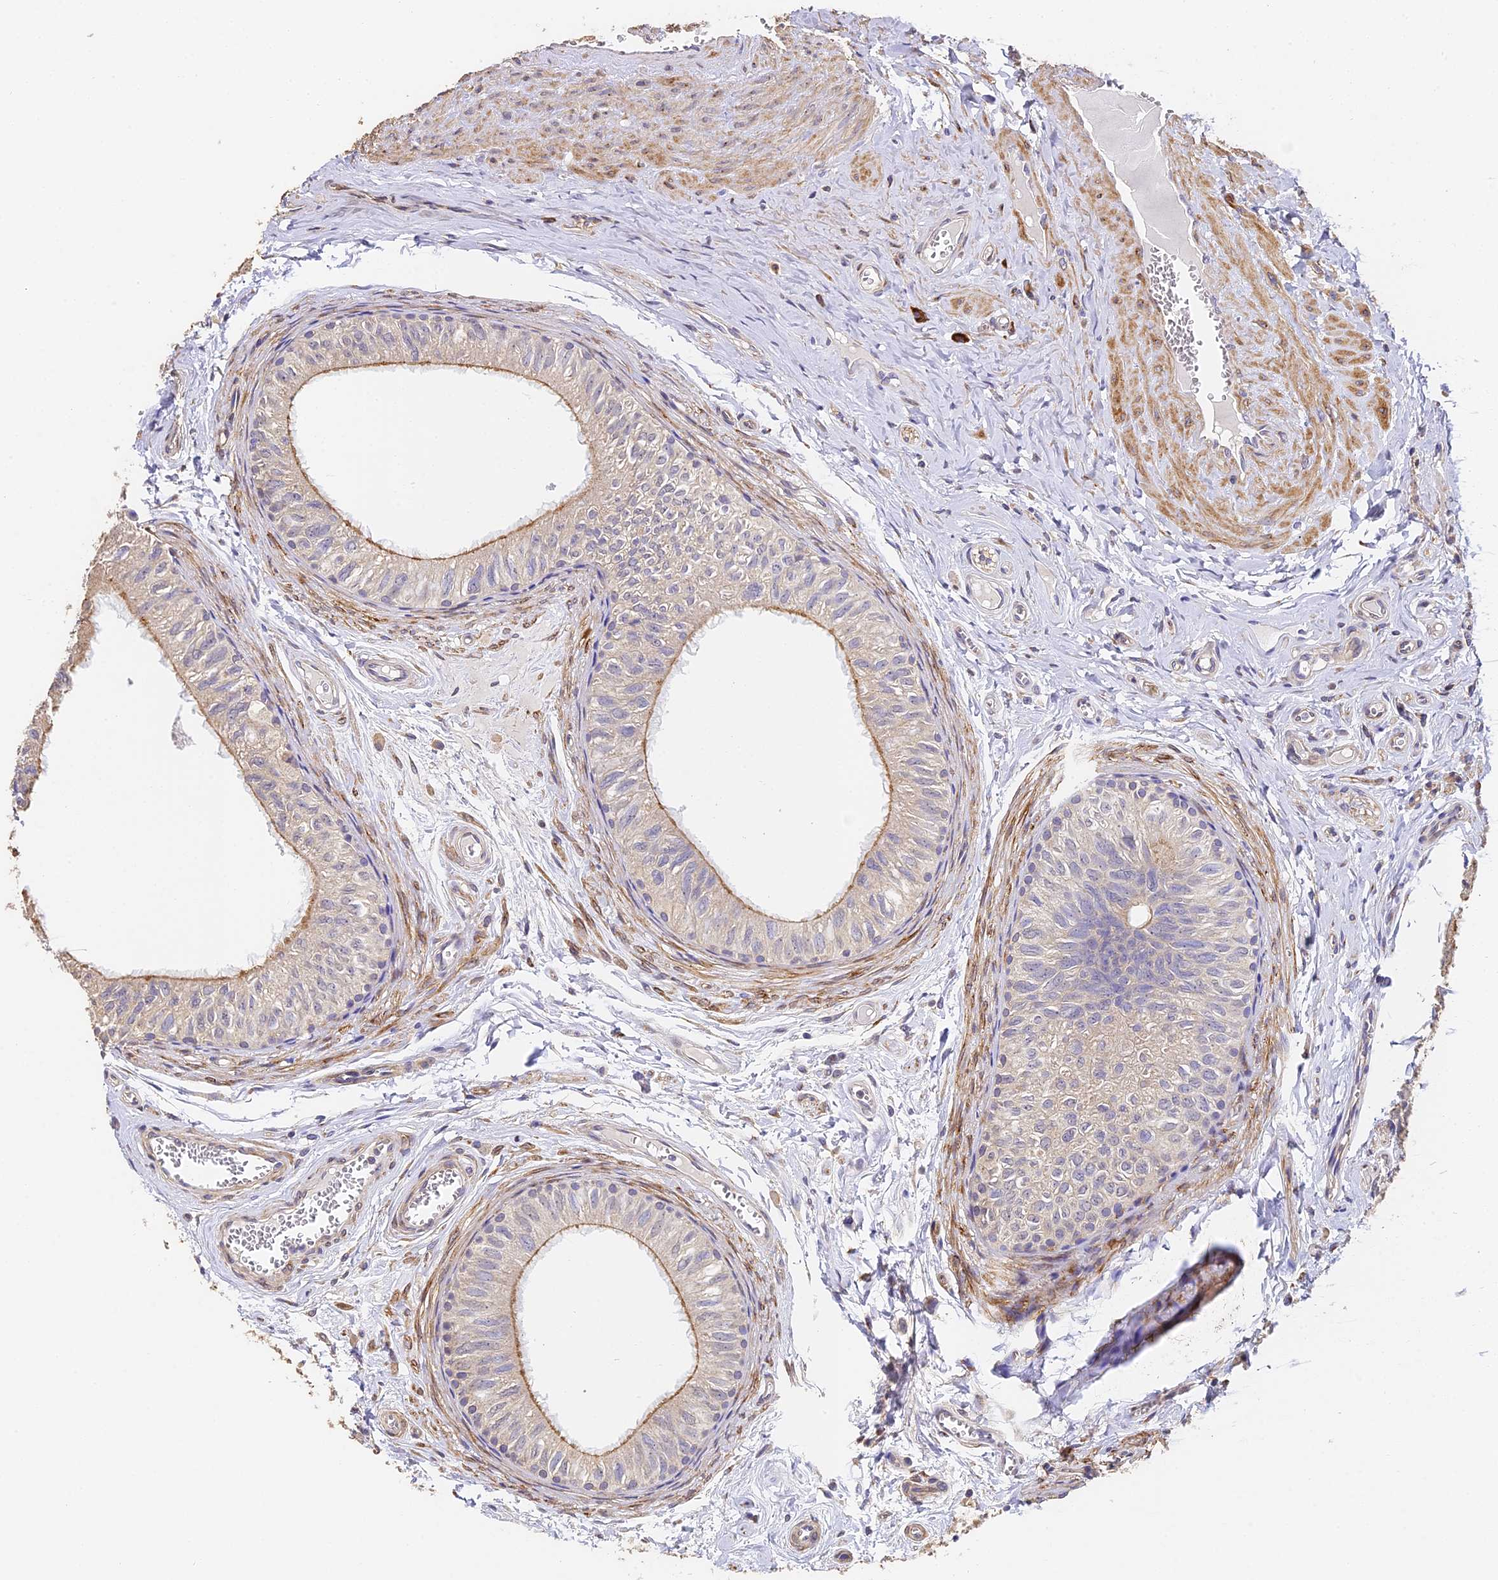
{"staining": {"intensity": "moderate", "quantity": "<25%", "location": "cytoplasmic/membranous"}, "tissue": "epididymis", "cell_type": "Glandular cells", "image_type": "normal", "snomed": [{"axis": "morphology", "description": "Normal tissue, NOS"}, {"axis": "topography", "description": "Epididymis"}], "caption": "Immunohistochemistry (IHC) of unremarkable human epididymis displays low levels of moderate cytoplasmic/membranous expression in about <25% of glandular cells.", "gene": "SLC11A1", "patient": {"sex": "male", "age": 42}}